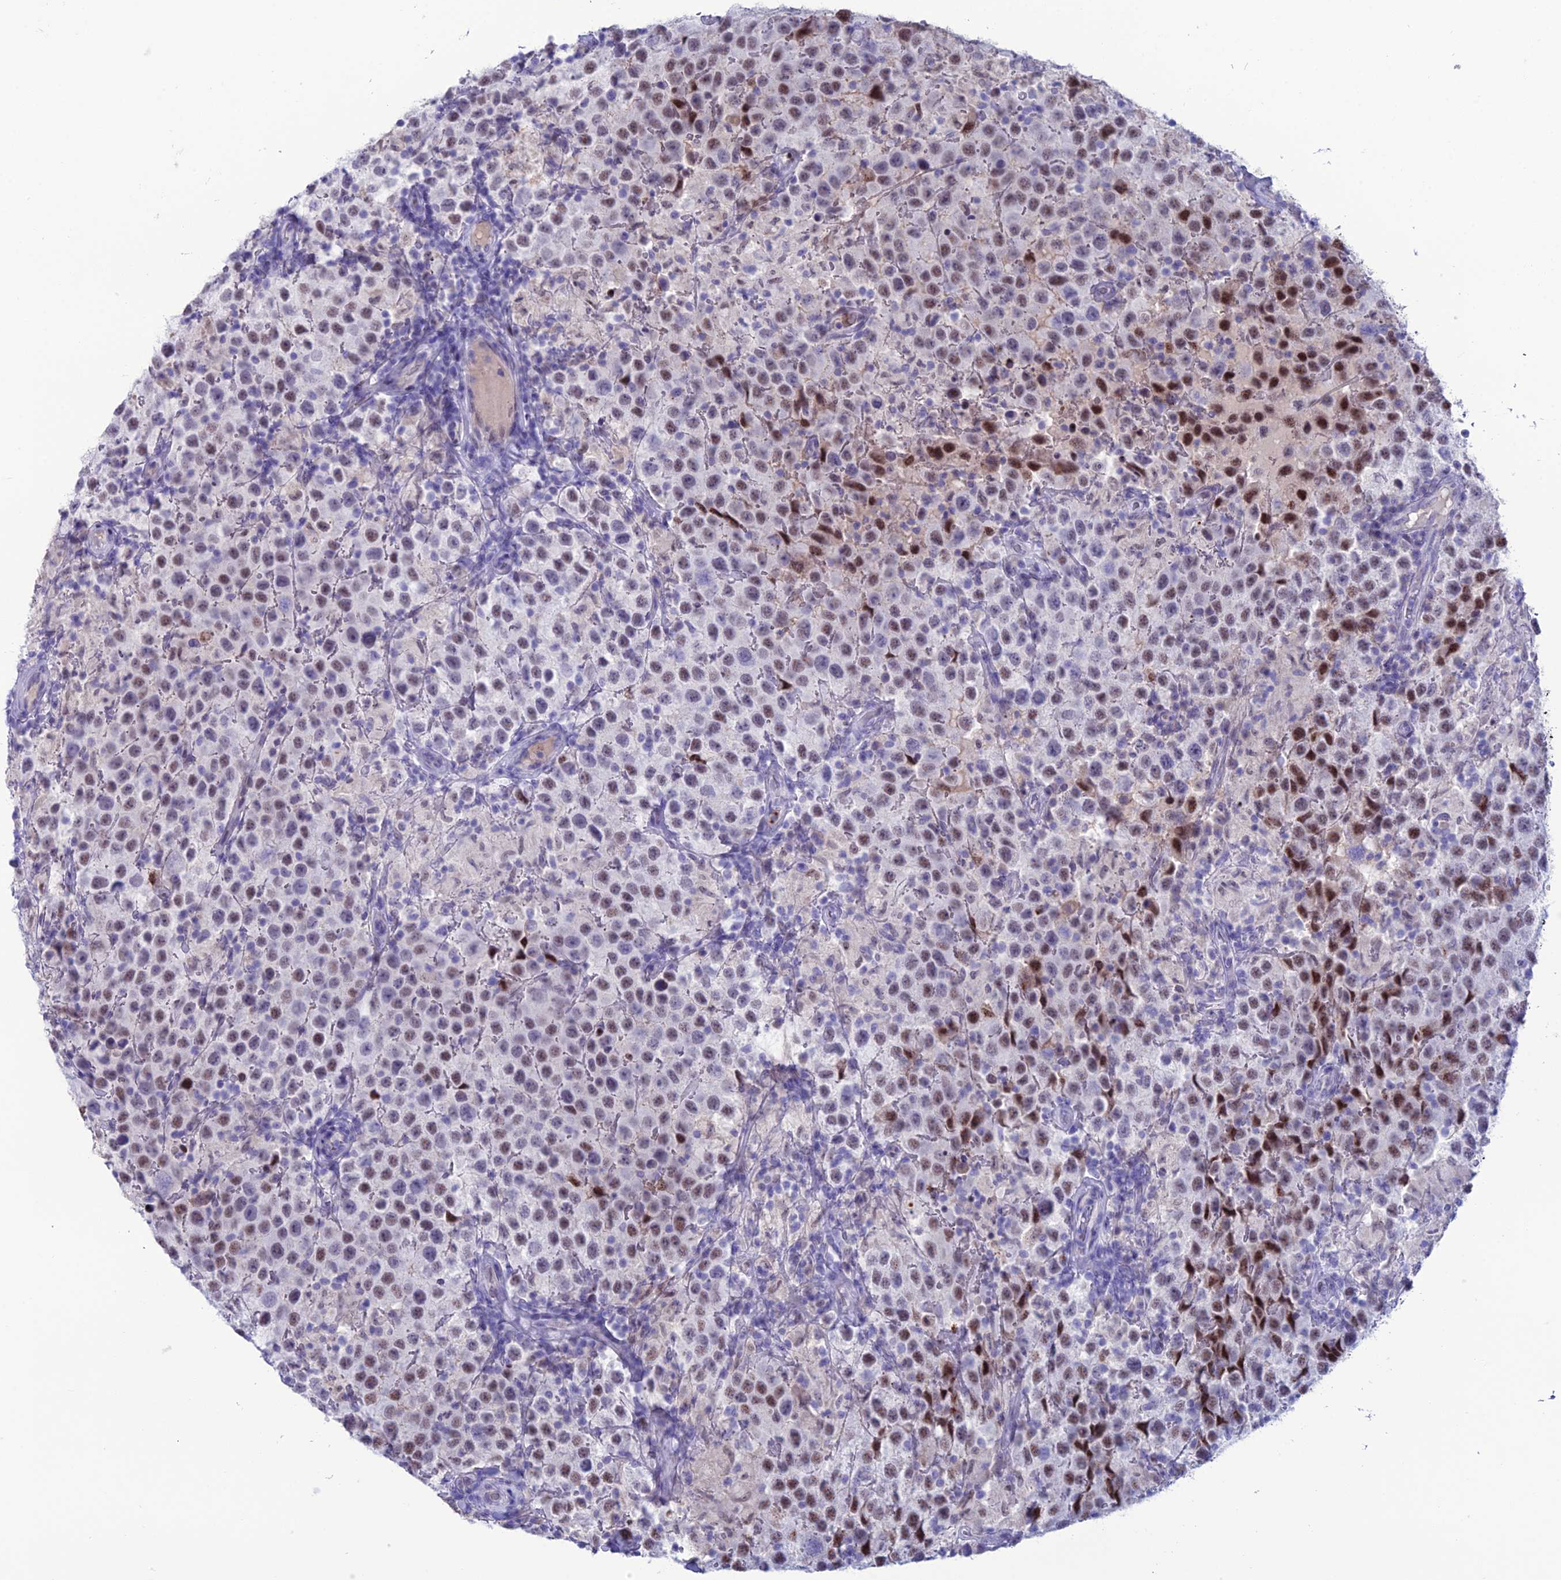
{"staining": {"intensity": "moderate", "quantity": "25%-75%", "location": "nuclear"}, "tissue": "testis cancer", "cell_type": "Tumor cells", "image_type": "cancer", "snomed": [{"axis": "morphology", "description": "Seminoma, NOS"}, {"axis": "morphology", "description": "Carcinoma, Embryonal, NOS"}, {"axis": "topography", "description": "Testis"}], "caption": "Tumor cells demonstrate medium levels of moderate nuclear expression in approximately 25%-75% of cells in testis cancer. (brown staining indicates protein expression, while blue staining denotes nuclei).", "gene": "MFSD2B", "patient": {"sex": "male", "age": 41}}